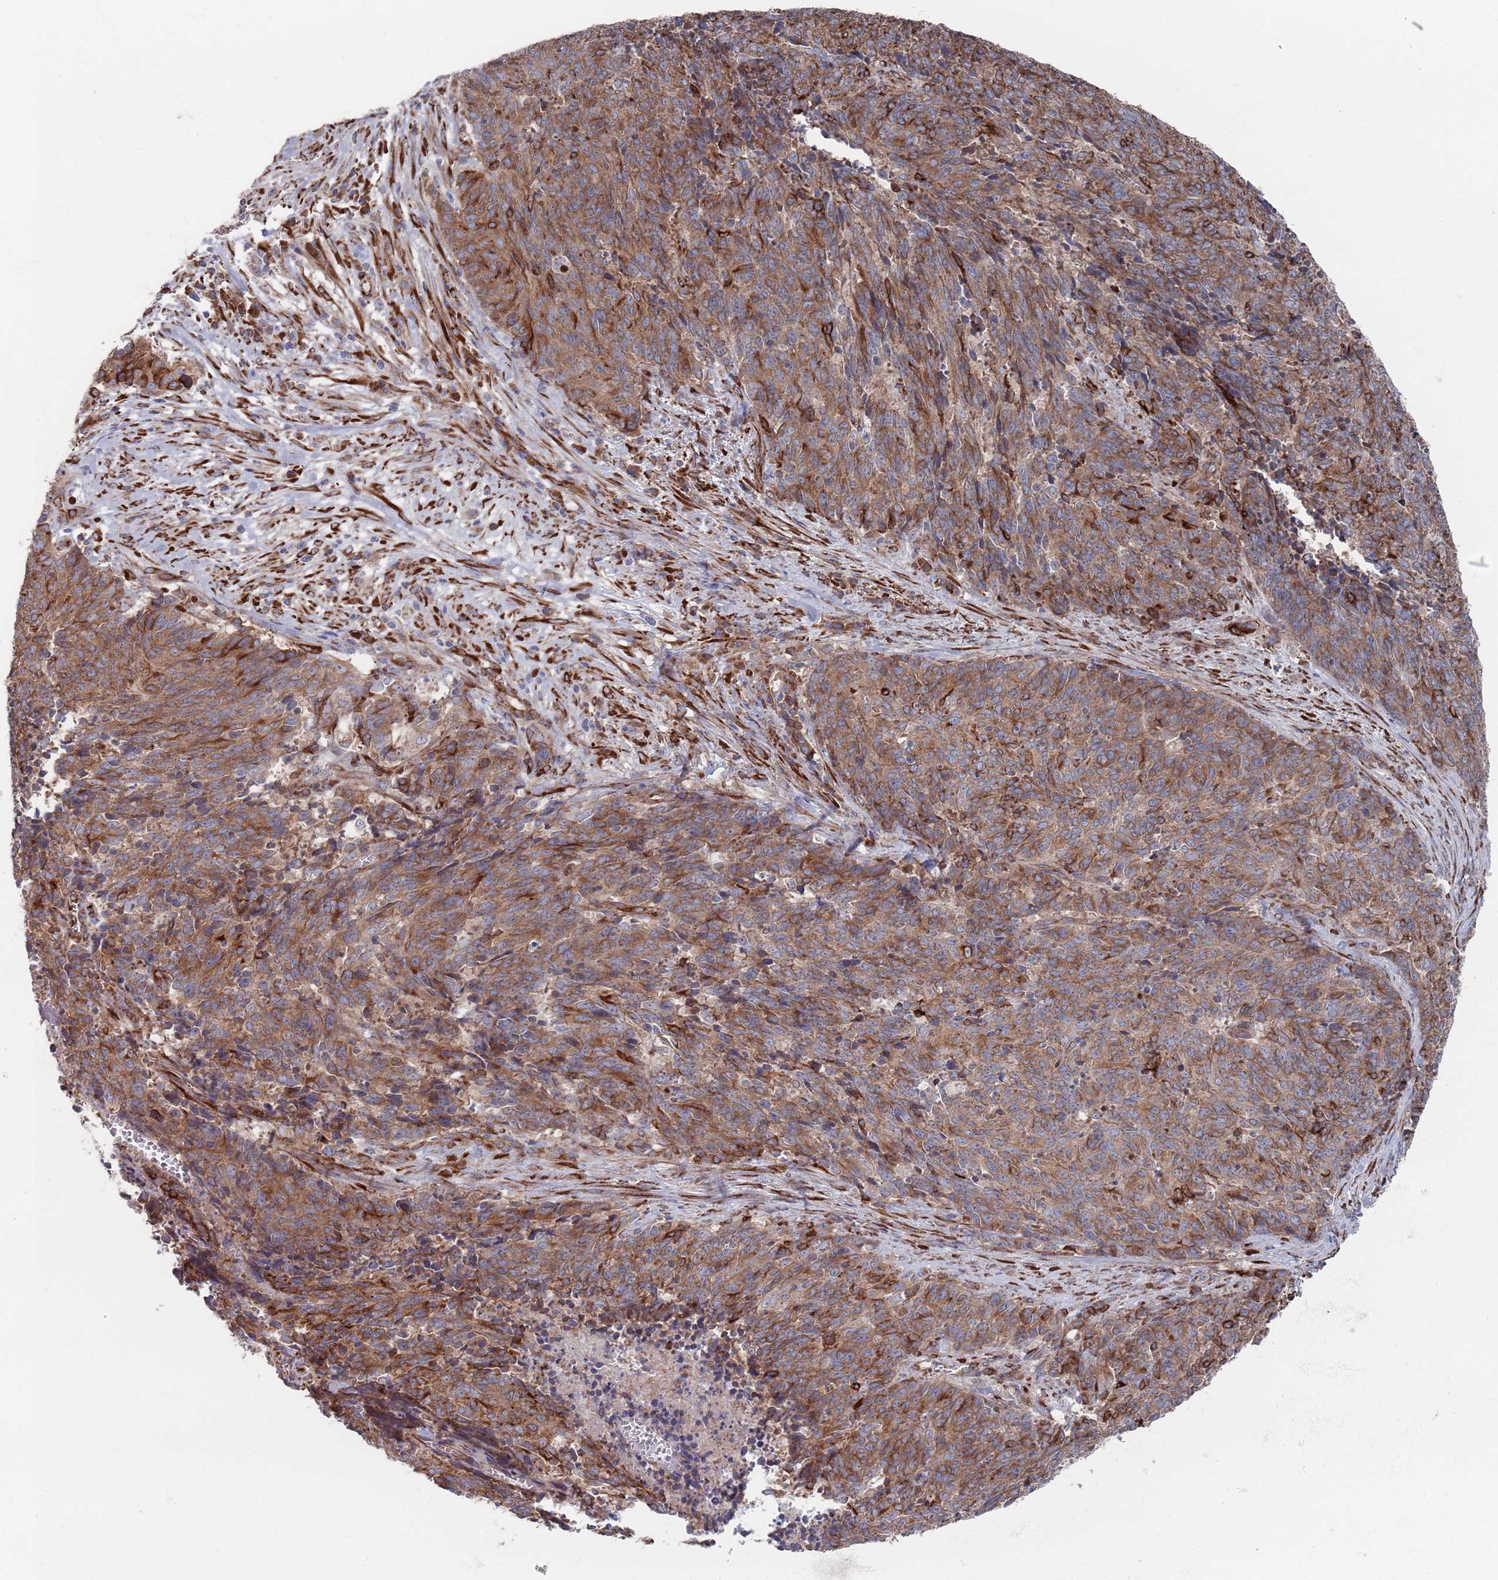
{"staining": {"intensity": "moderate", "quantity": ">75%", "location": "cytoplasmic/membranous"}, "tissue": "cervical cancer", "cell_type": "Tumor cells", "image_type": "cancer", "snomed": [{"axis": "morphology", "description": "Squamous cell carcinoma, NOS"}, {"axis": "topography", "description": "Cervix"}], "caption": "Cervical cancer stained for a protein (brown) reveals moderate cytoplasmic/membranous positive positivity in about >75% of tumor cells.", "gene": "CCDC106", "patient": {"sex": "female", "age": 29}}